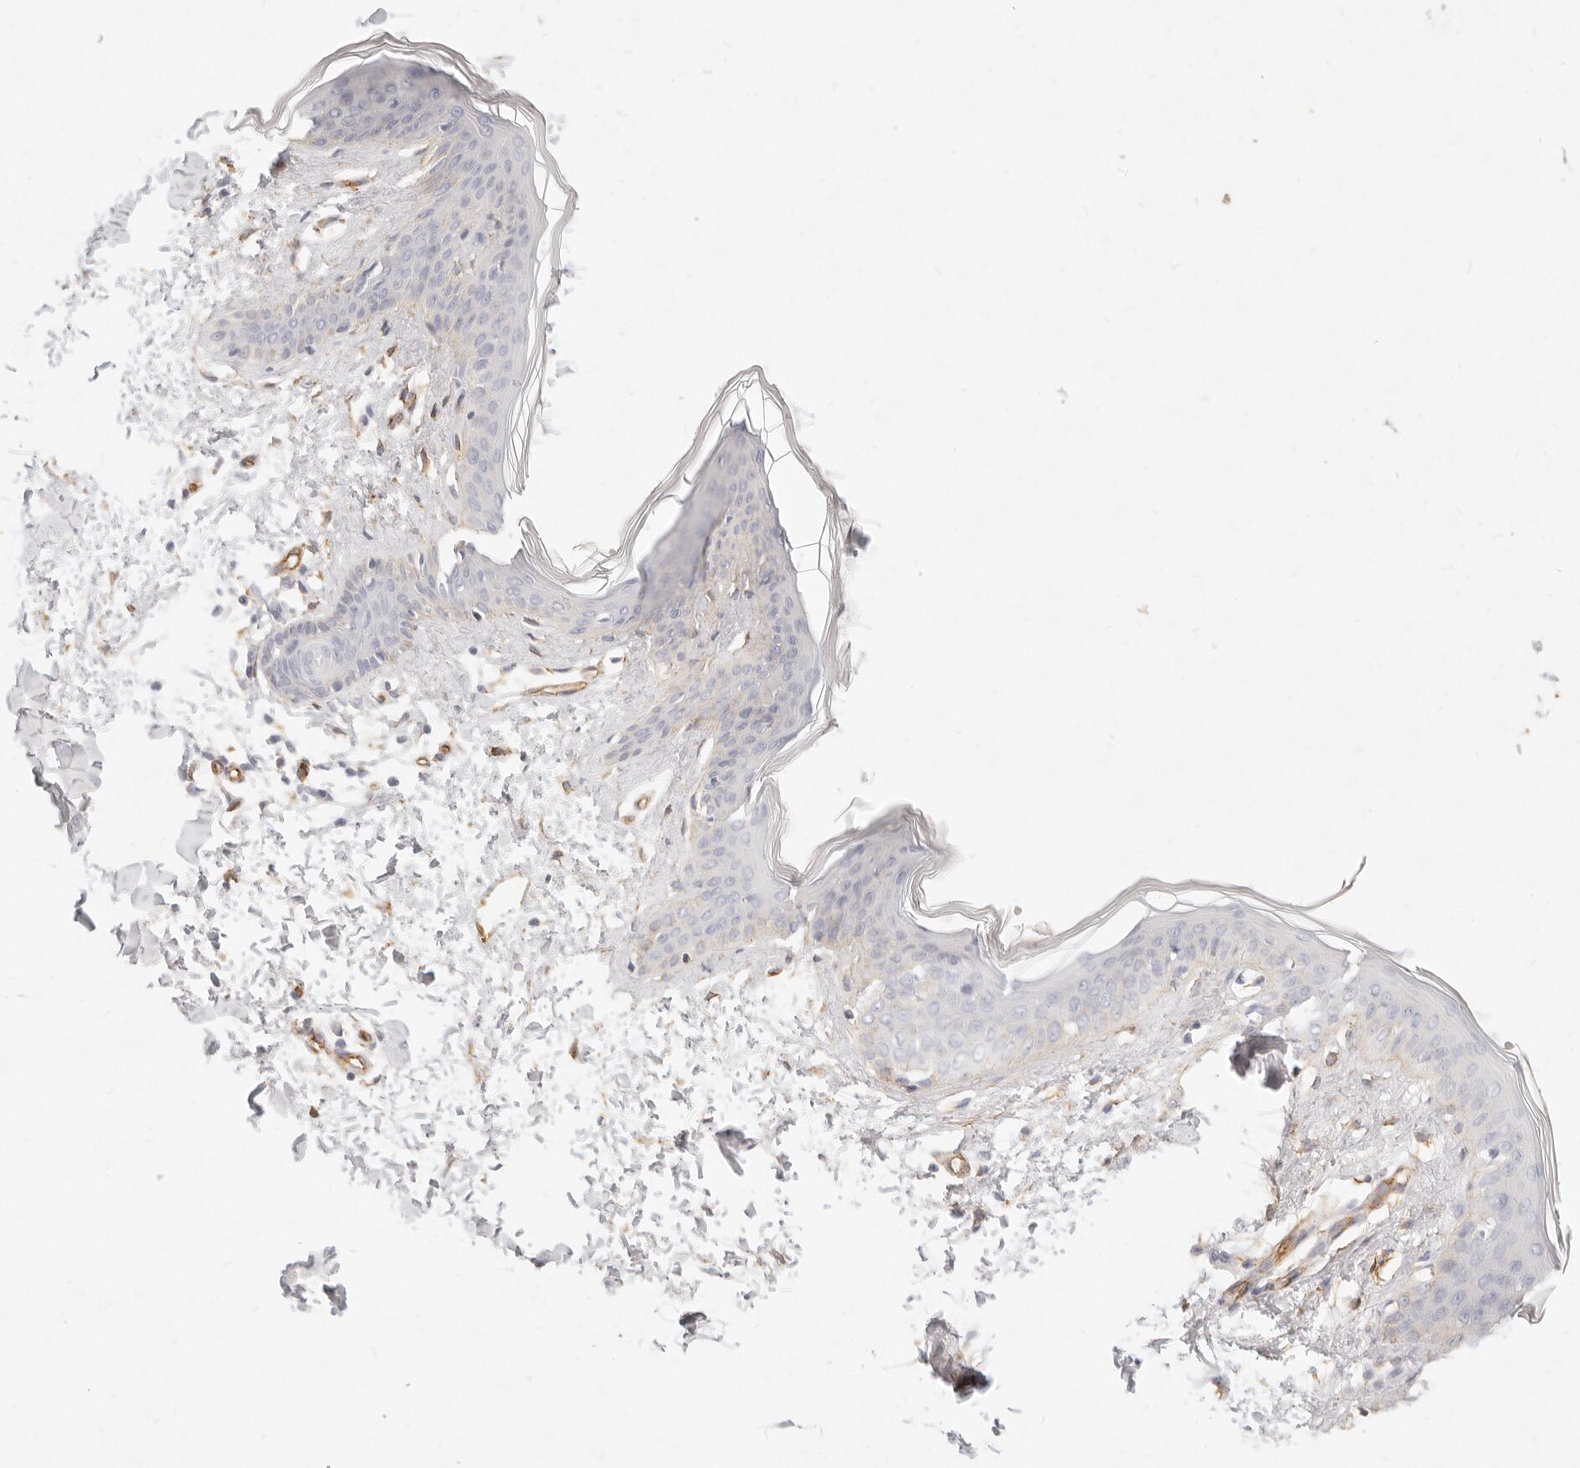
{"staining": {"intensity": "moderate", "quantity": "25%-75%", "location": "cytoplasmic/membranous"}, "tissue": "skin", "cell_type": "Fibroblasts", "image_type": "normal", "snomed": [{"axis": "morphology", "description": "Normal tissue, NOS"}, {"axis": "topography", "description": "Skin"}], "caption": "Immunohistochemical staining of normal human skin demonstrates medium levels of moderate cytoplasmic/membranous positivity in approximately 25%-75% of fibroblasts. (Brightfield microscopy of DAB IHC at high magnification).", "gene": "NUS1", "patient": {"sex": "female", "age": 17}}